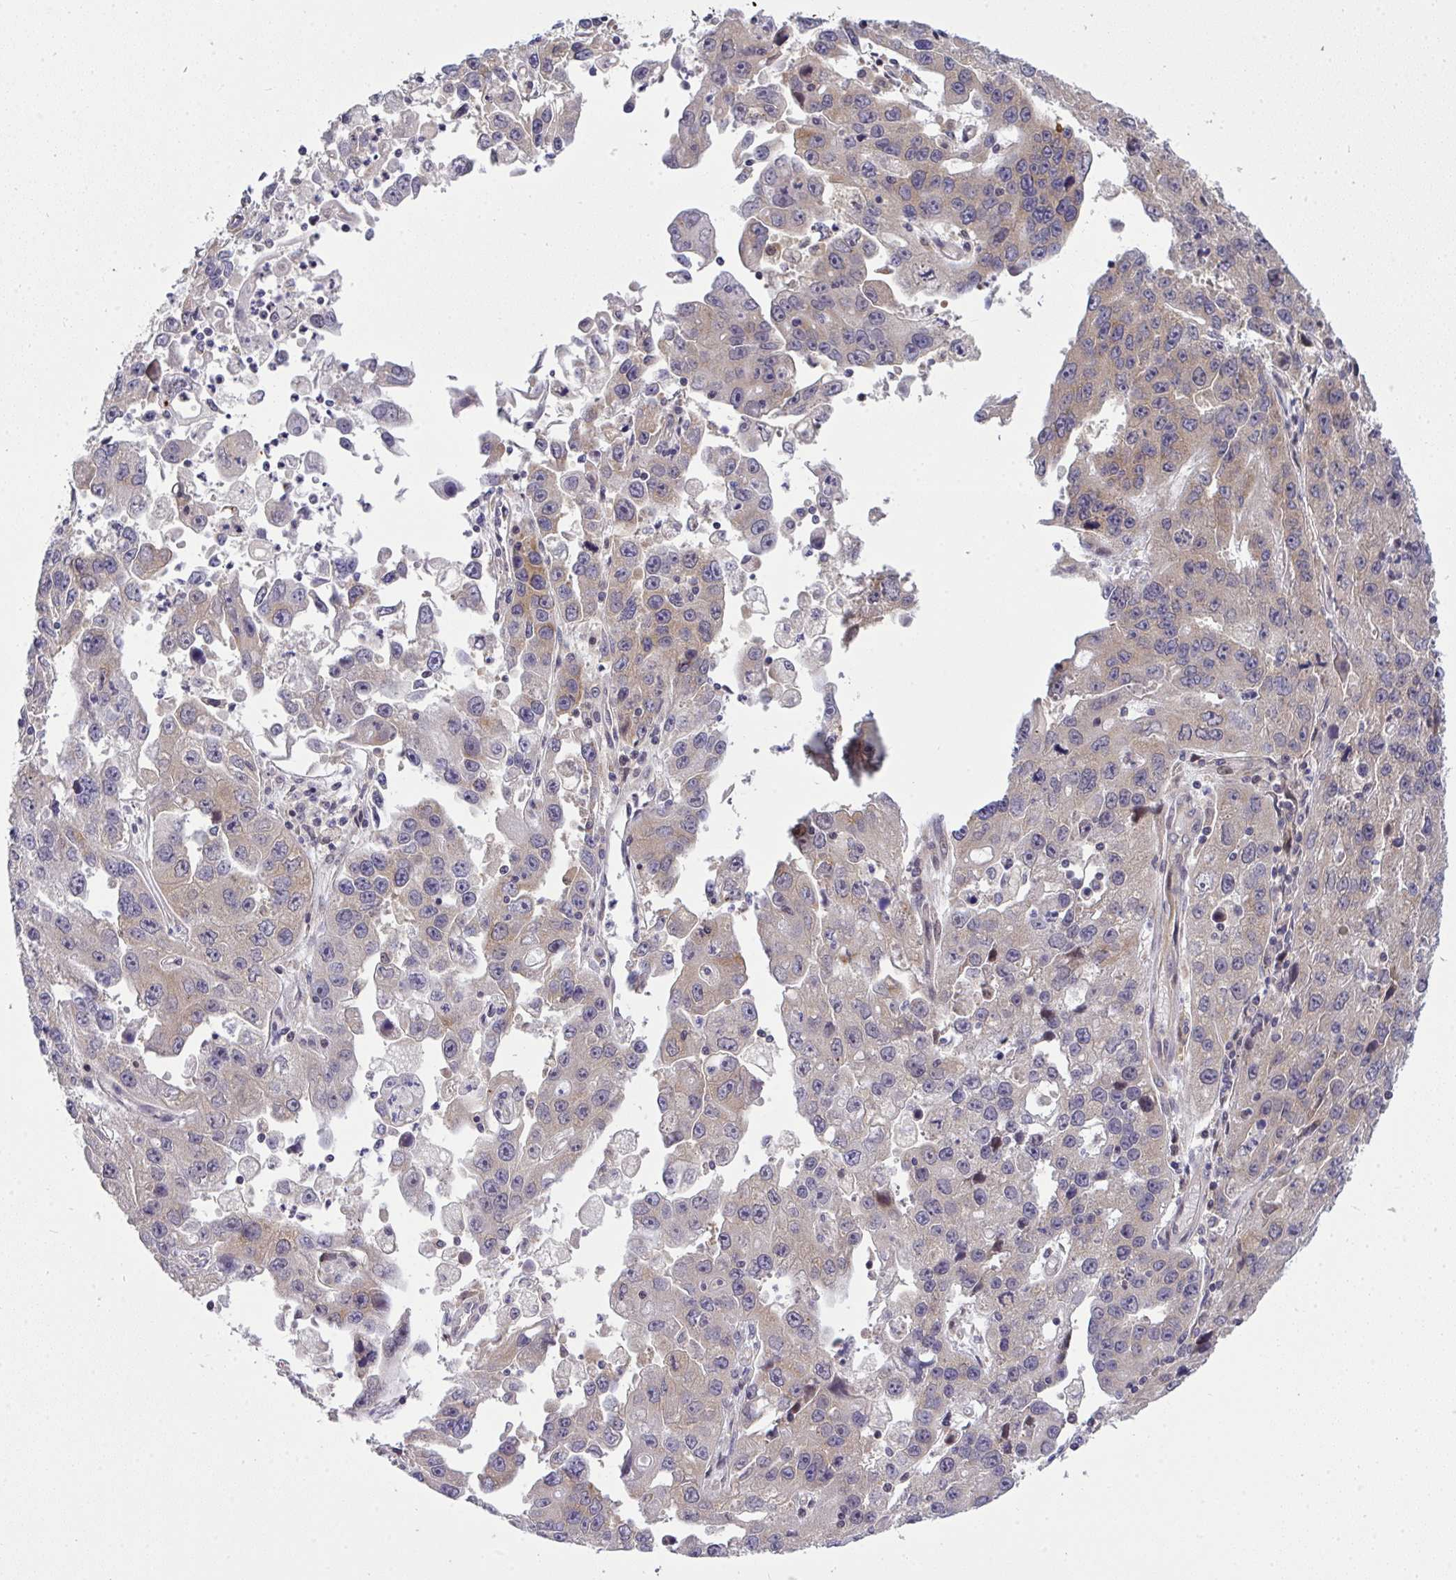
{"staining": {"intensity": "weak", "quantity": "25%-75%", "location": "cytoplasmic/membranous"}, "tissue": "endometrial cancer", "cell_type": "Tumor cells", "image_type": "cancer", "snomed": [{"axis": "morphology", "description": "Adenocarcinoma, NOS"}, {"axis": "topography", "description": "Uterus"}], "caption": "IHC micrograph of neoplastic tissue: human endometrial cancer (adenocarcinoma) stained using immunohistochemistry (IHC) displays low levels of weak protein expression localized specifically in the cytoplasmic/membranous of tumor cells, appearing as a cytoplasmic/membranous brown color.", "gene": "SLC9A6", "patient": {"sex": "female", "age": 62}}